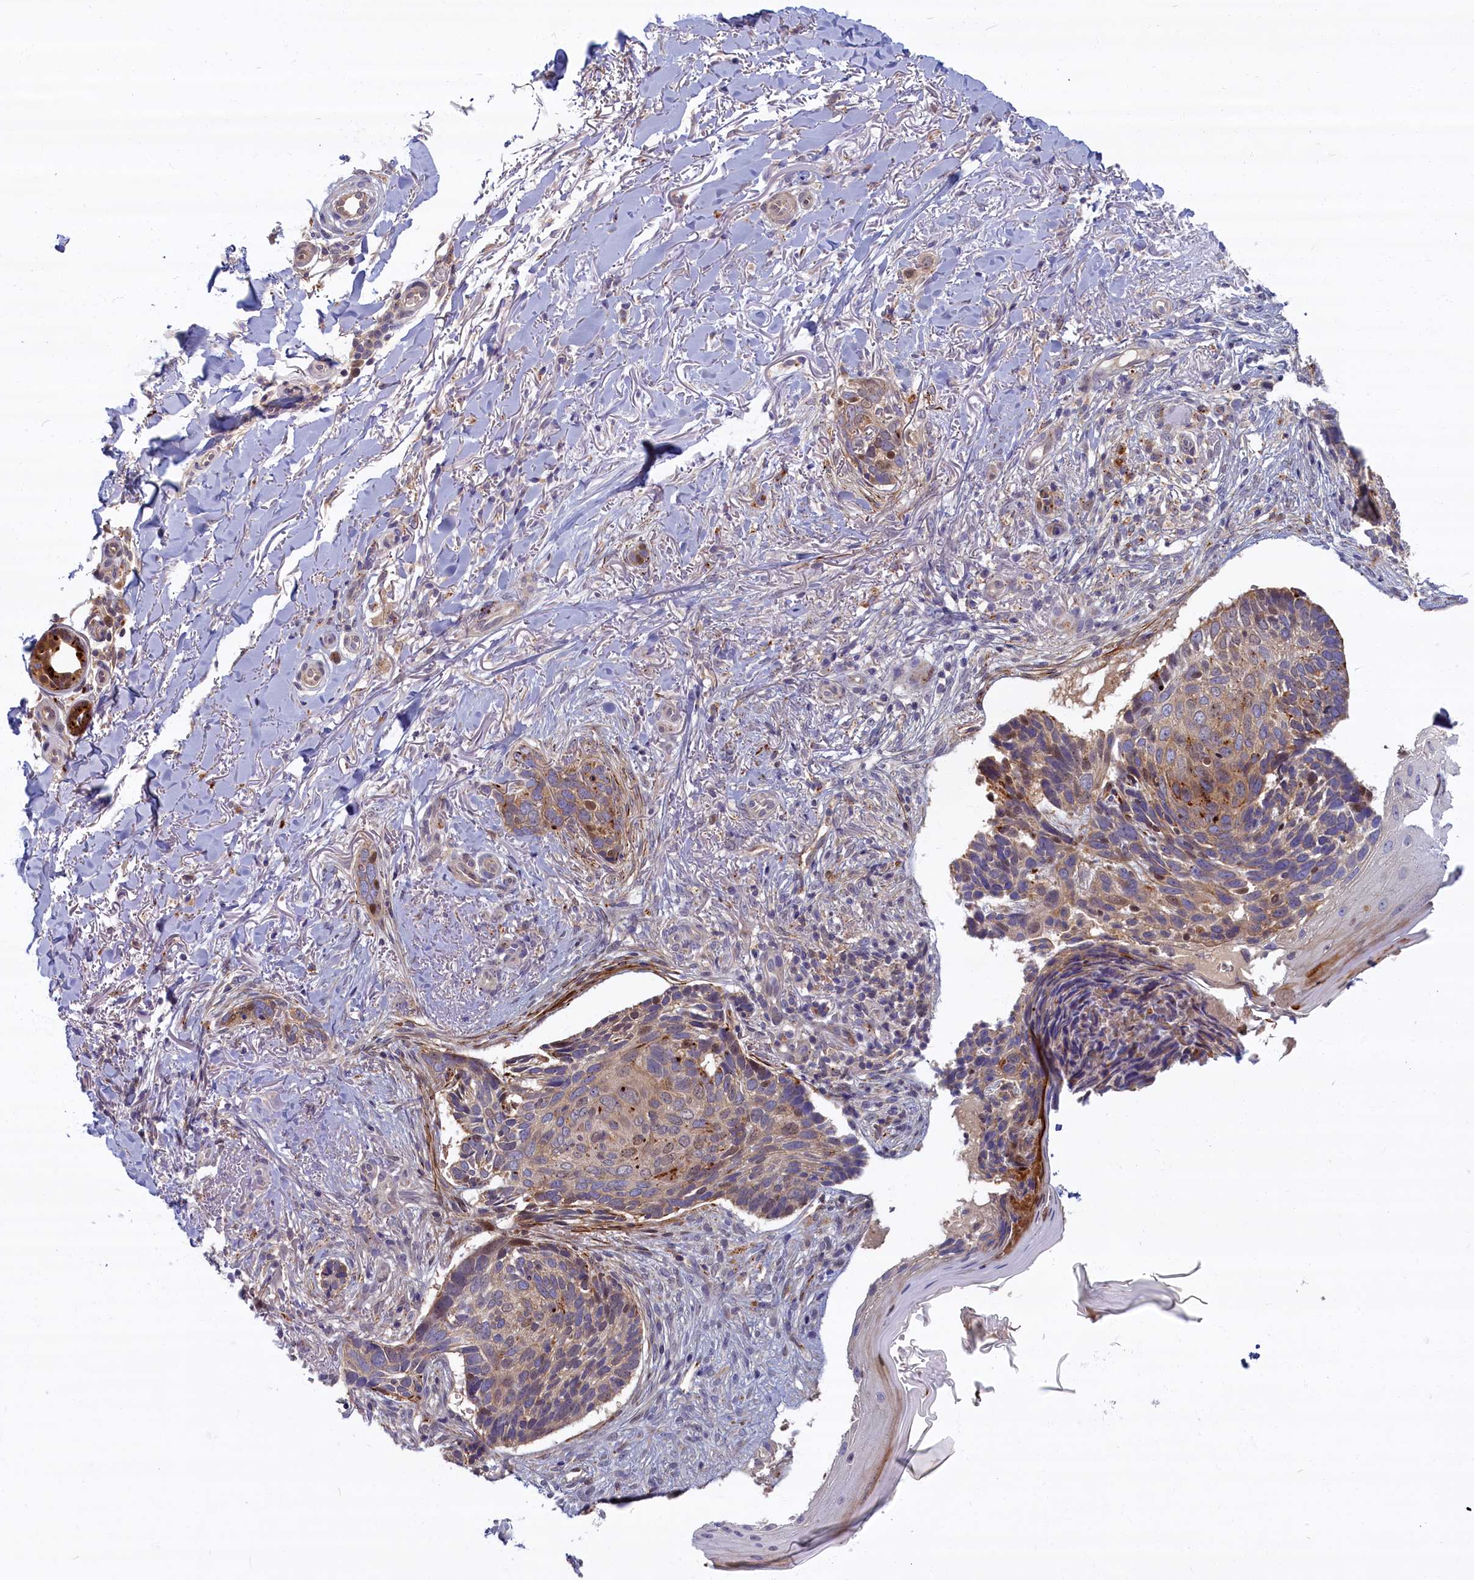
{"staining": {"intensity": "weak", "quantity": "25%-75%", "location": "cytoplasmic/membranous,nuclear"}, "tissue": "skin cancer", "cell_type": "Tumor cells", "image_type": "cancer", "snomed": [{"axis": "morphology", "description": "Normal tissue, NOS"}, {"axis": "morphology", "description": "Basal cell carcinoma"}, {"axis": "topography", "description": "Skin"}], "caption": "A micrograph of human basal cell carcinoma (skin) stained for a protein shows weak cytoplasmic/membranous and nuclear brown staining in tumor cells.", "gene": "FCSK", "patient": {"sex": "female", "age": 67}}